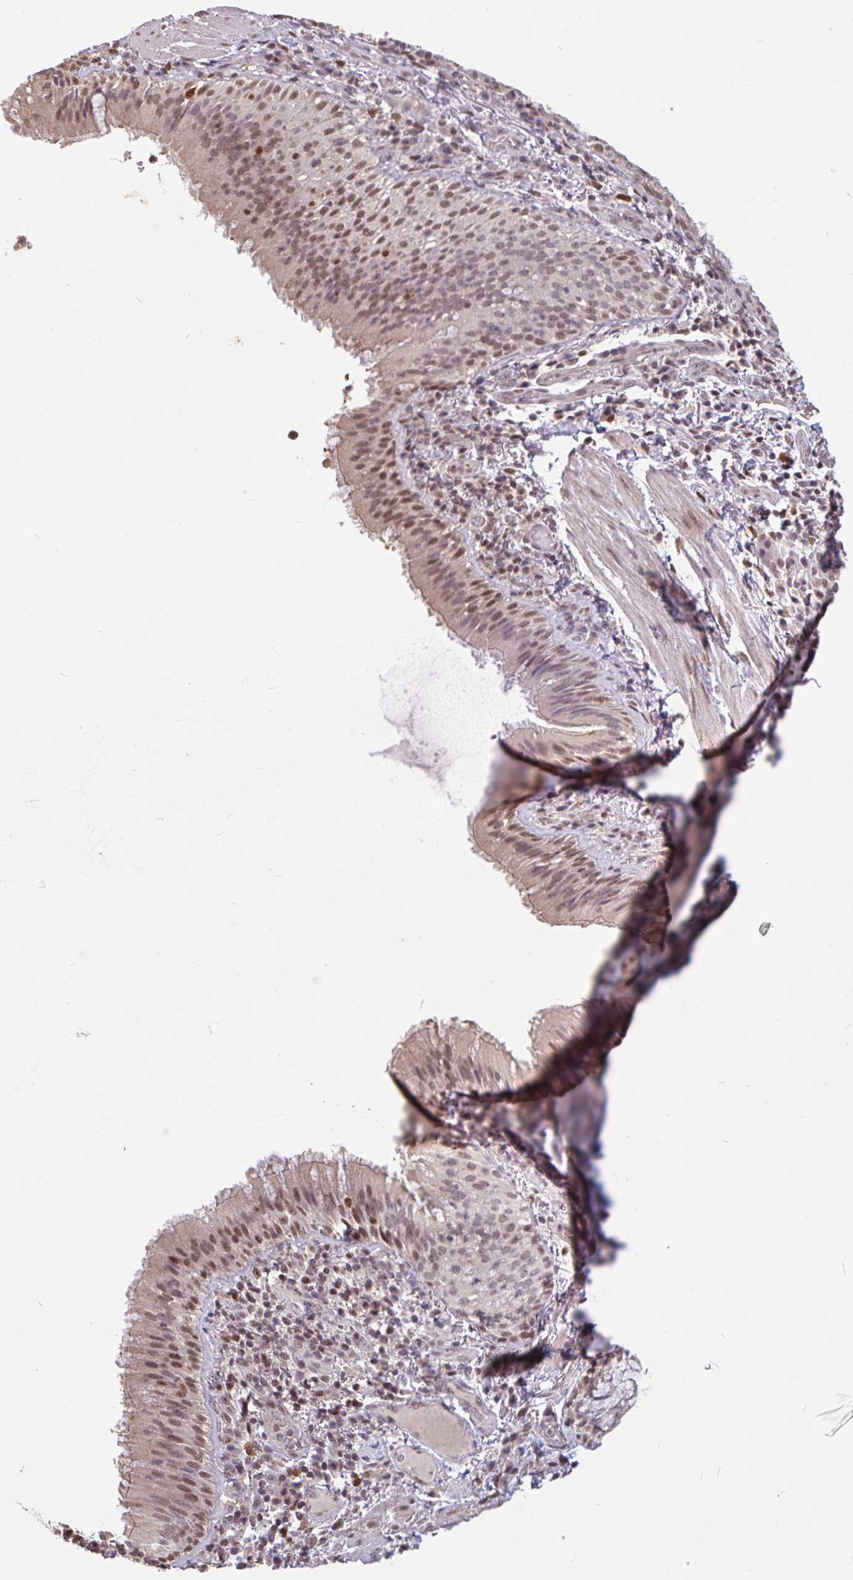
{"staining": {"intensity": "moderate", "quantity": ">75%", "location": "nuclear"}, "tissue": "bronchus", "cell_type": "Respiratory epithelial cells", "image_type": "normal", "snomed": [{"axis": "morphology", "description": "Normal tissue, NOS"}, {"axis": "topography", "description": "Cartilage tissue"}, {"axis": "topography", "description": "Bronchus"}], "caption": "About >75% of respiratory epithelial cells in normal bronchus show moderate nuclear protein staining as visualized by brown immunohistochemical staining.", "gene": "DR1", "patient": {"sex": "male", "age": 56}}